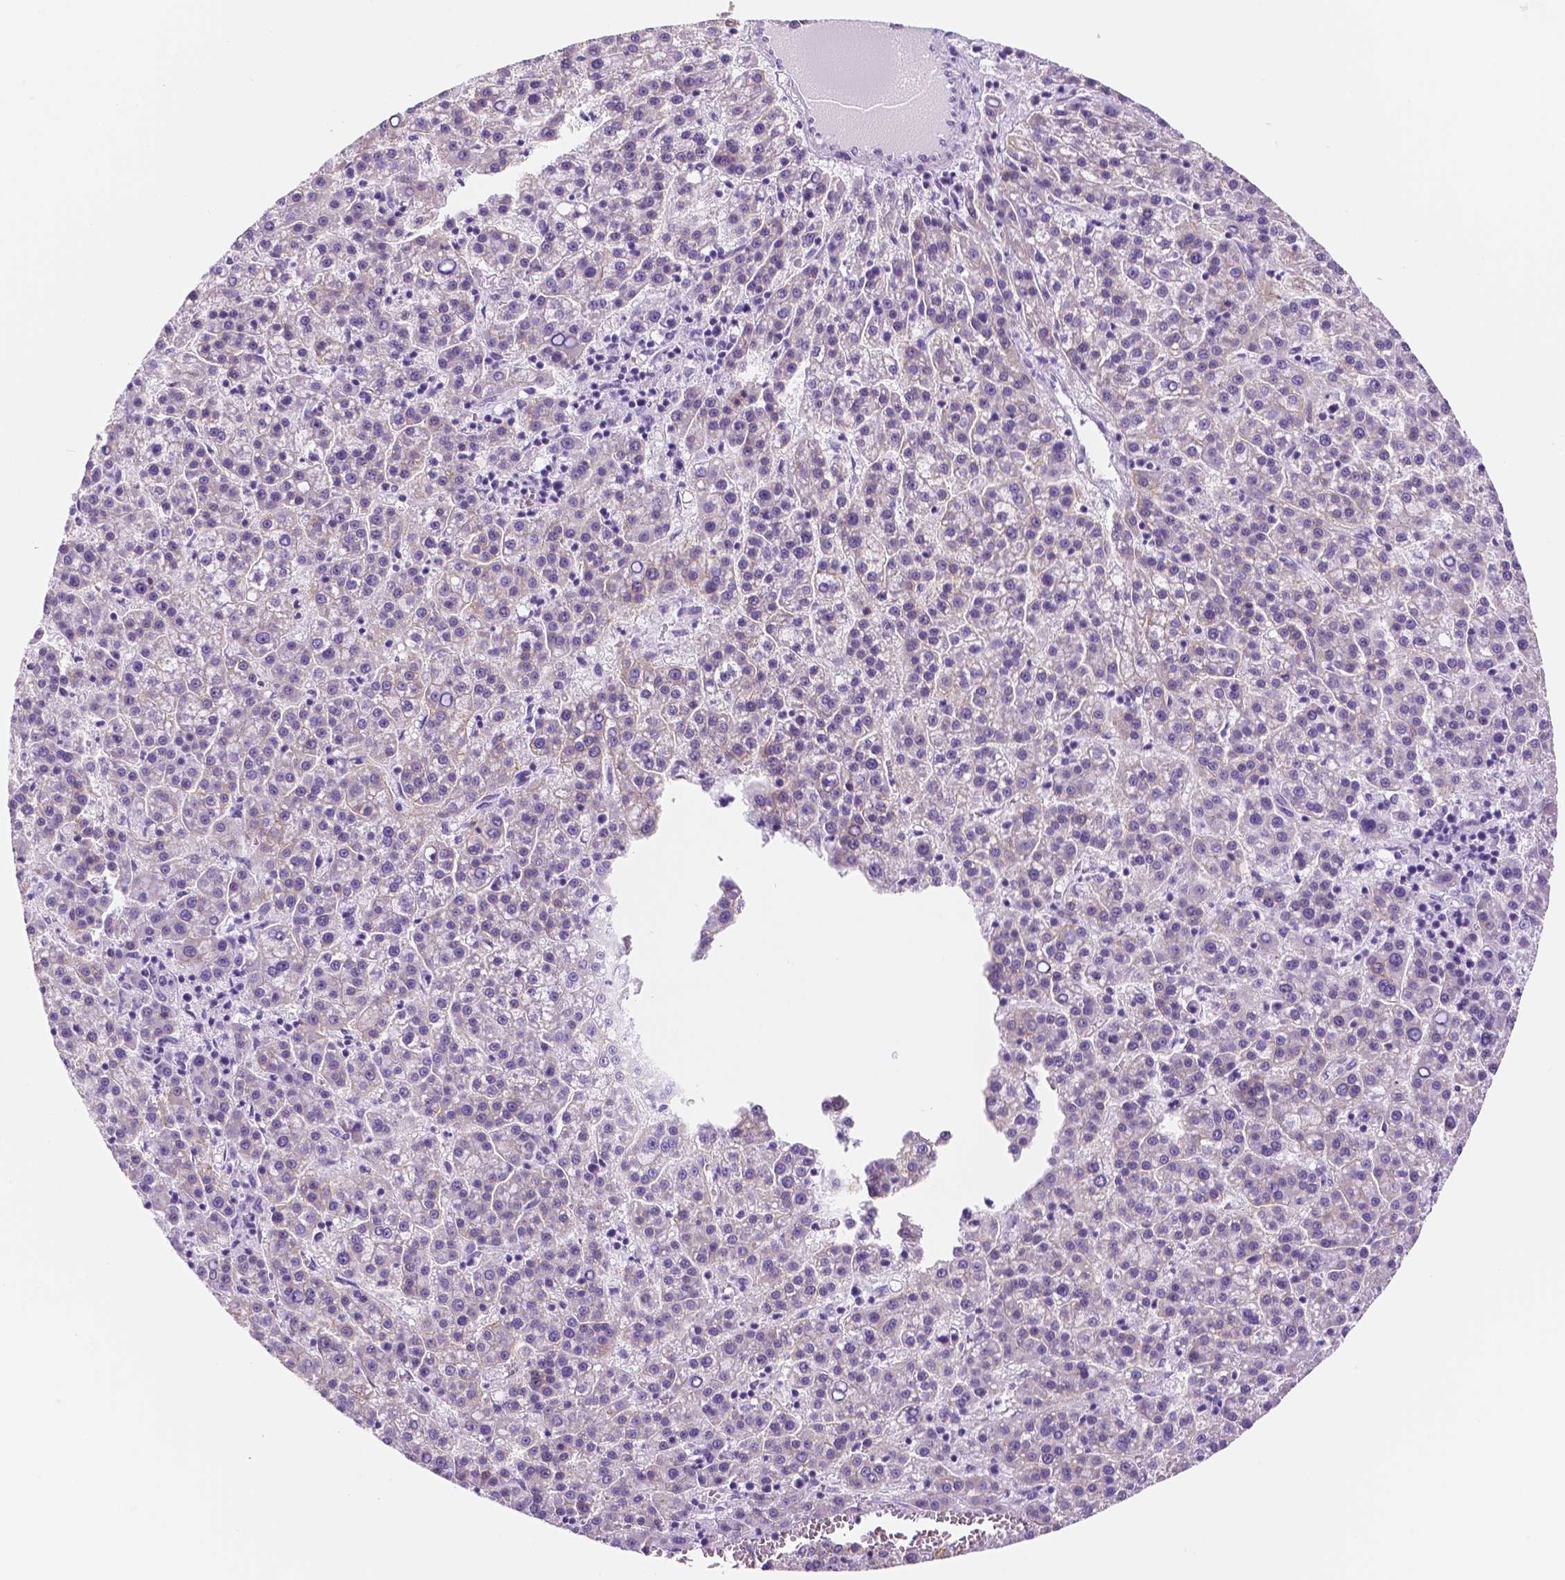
{"staining": {"intensity": "negative", "quantity": "none", "location": "none"}, "tissue": "liver cancer", "cell_type": "Tumor cells", "image_type": "cancer", "snomed": [{"axis": "morphology", "description": "Carcinoma, Hepatocellular, NOS"}, {"axis": "topography", "description": "Liver"}], "caption": "This image is of liver cancer (hepatocellular carcinoma) stained with immunohistochemistry (IHC) to label a protein in brown with the nuclei are counter-stained blue. There is no expression in tumor cells. Brightfield microscopy of immunohistochemistry stained with DAB (3,3'-diaminobenzidine) (brown) and hematoxylin (blue), captured at high magnification.", "gene": "PPL", "patient": {"sex": "female", "age": 58}}